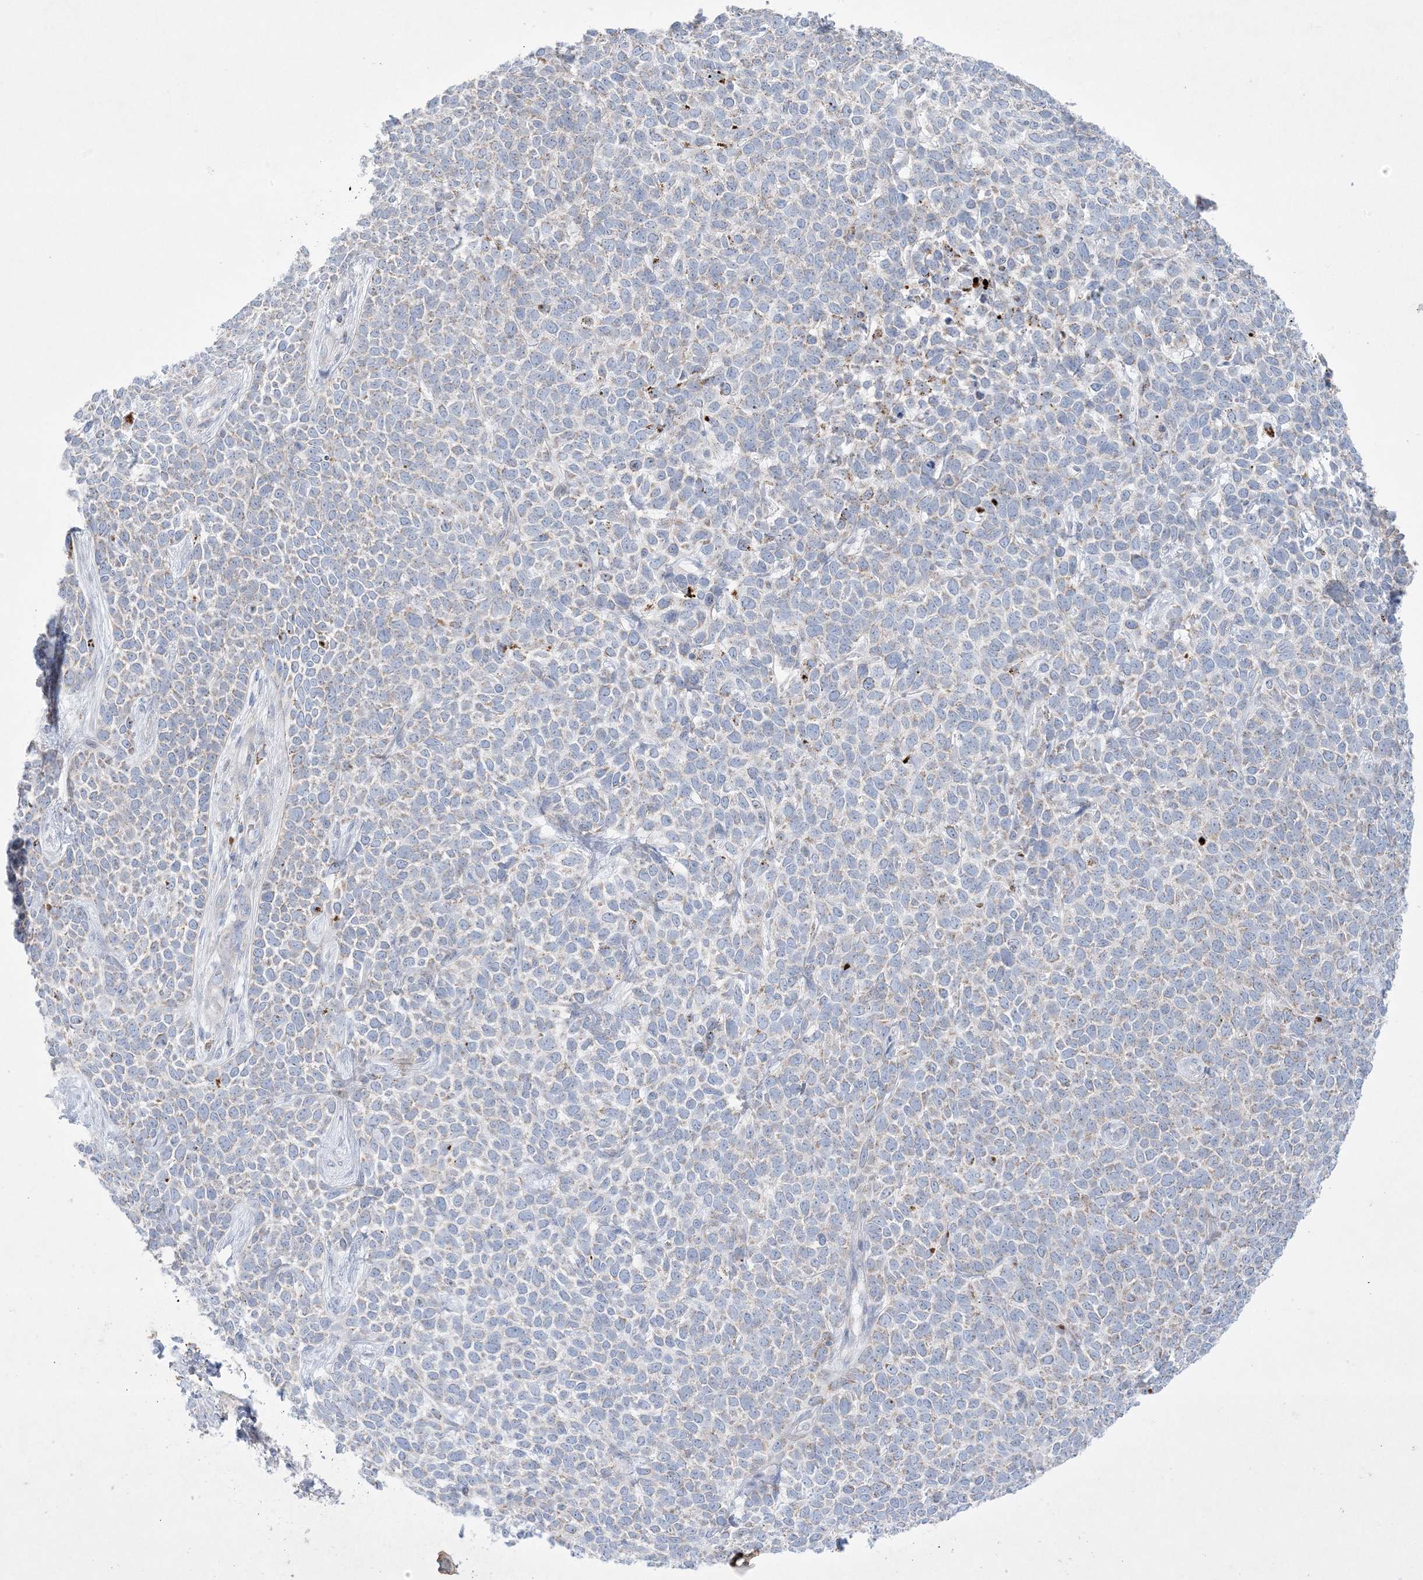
{"staining": {"intensity": "weak", "quantity": "<25%", "location": "cytoplasmic/membranous"}, "tissue": "skin cancer", "cell_type": "Tumor cells", "image_type": "cancer", "snomed": [{"axis": "morphology", "description": "Basal cell carcinoma"}, {"axis": "topography", "description": "Skin"}], "caption": "Tumor cells show no significant expression in skin cancer (basal cell carcinoma).", "gene": "KCTD6", "patient": {"sex": "female", "age": 84}}